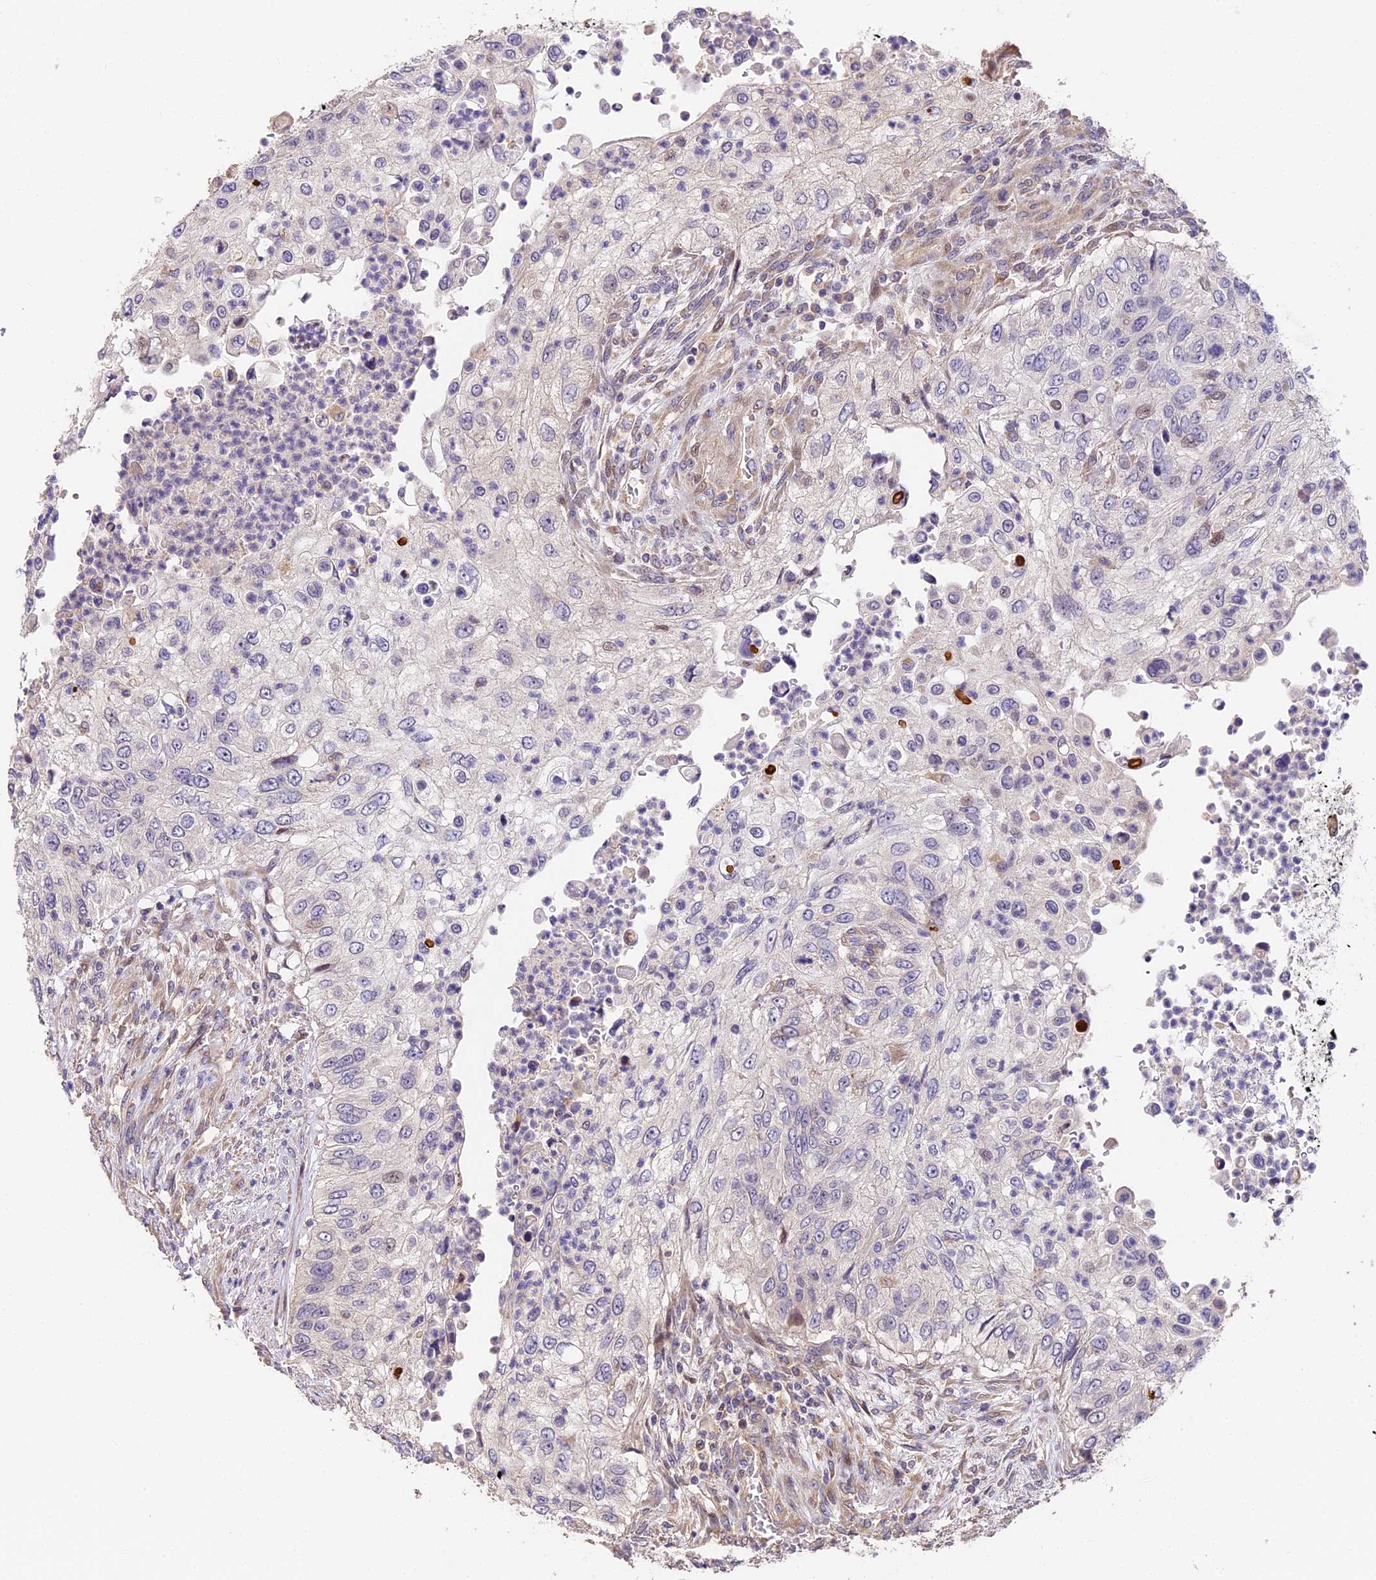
{"staining": {"intensity": "negative", "quantity": "none", "location": "none"}, "tissue": "urothelial cancer", "cell_type": "Tumor cells", "image_type": "cancer", "snomed": [{"axis": "morphology", "description": "Urothelial carcinoma, High grade"}, {"axis": "topography", "description": "Urinary bladder"}], "caption": "Tumor cells show no significant protein positivity in high-grade urothelial carcinoma.", "gene": "ARHGAP17", "patient": {"sex": "female", "age": 60}}